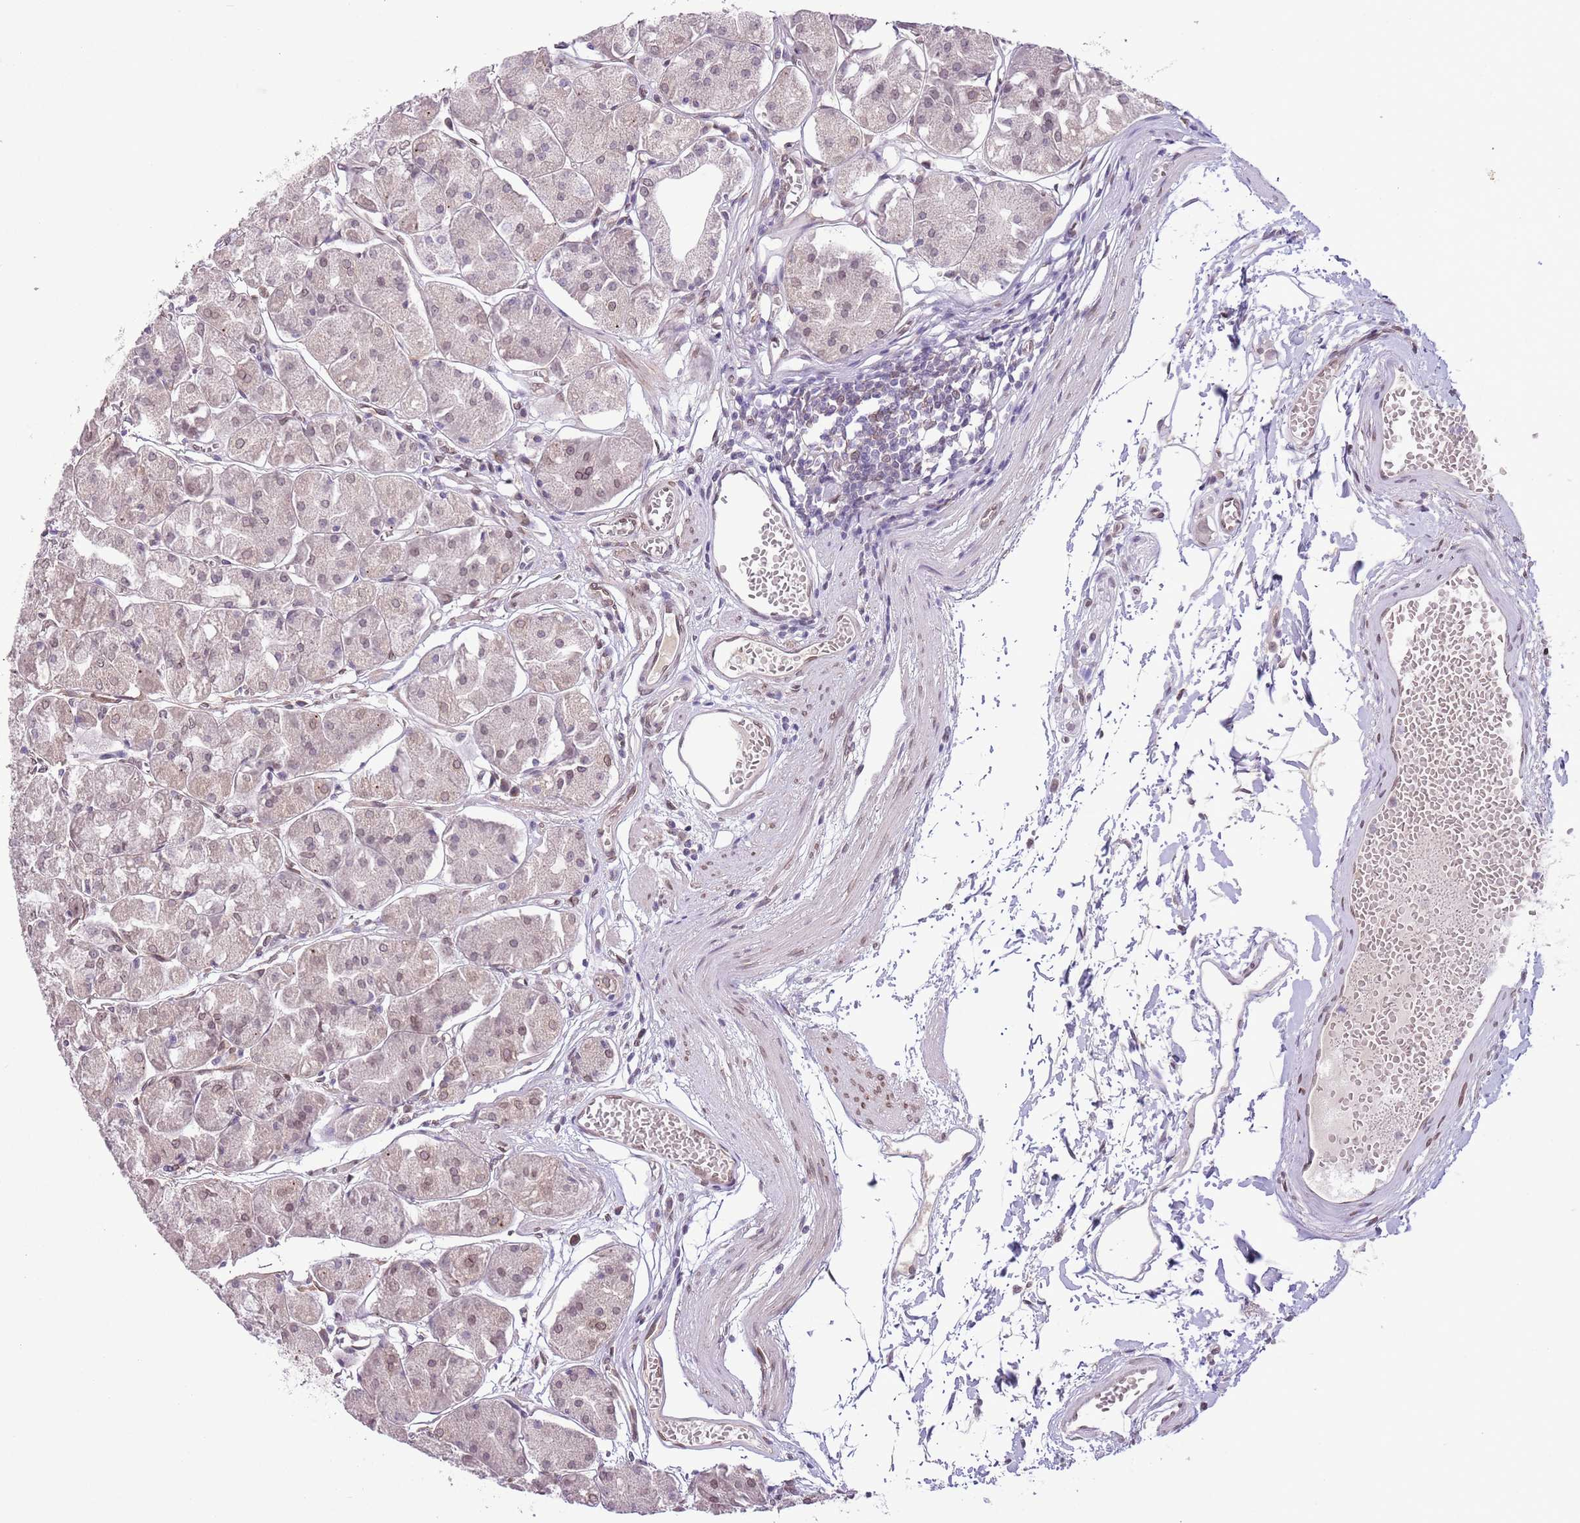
{"staining": {"intensity": "moderate", "quantity": "25%-75%", "location": "cytoplasmic/membranous,nuclear"}, "tissue": "stomach", "cell_type": "Glandular cells", "image_type": "normal", "snomed": [{"axis": "morphology", "description": "Normal tissue, NOS"}, {"axis": "topography", "description": "Stomach"}], "caption": "Moderate cytoplasmic/membranous,nuclear staining is seen in approximately 25%-75% of glandular cells in unremarkable stomach. The staining was performed using DAB (3,3'-diaminobenzidine), with brown indicating positive protein expression. Nuclei are stained blue with hematoxylin.", "gene": "ZGLP1", "patient": {"sex": "male", "age": 55}}